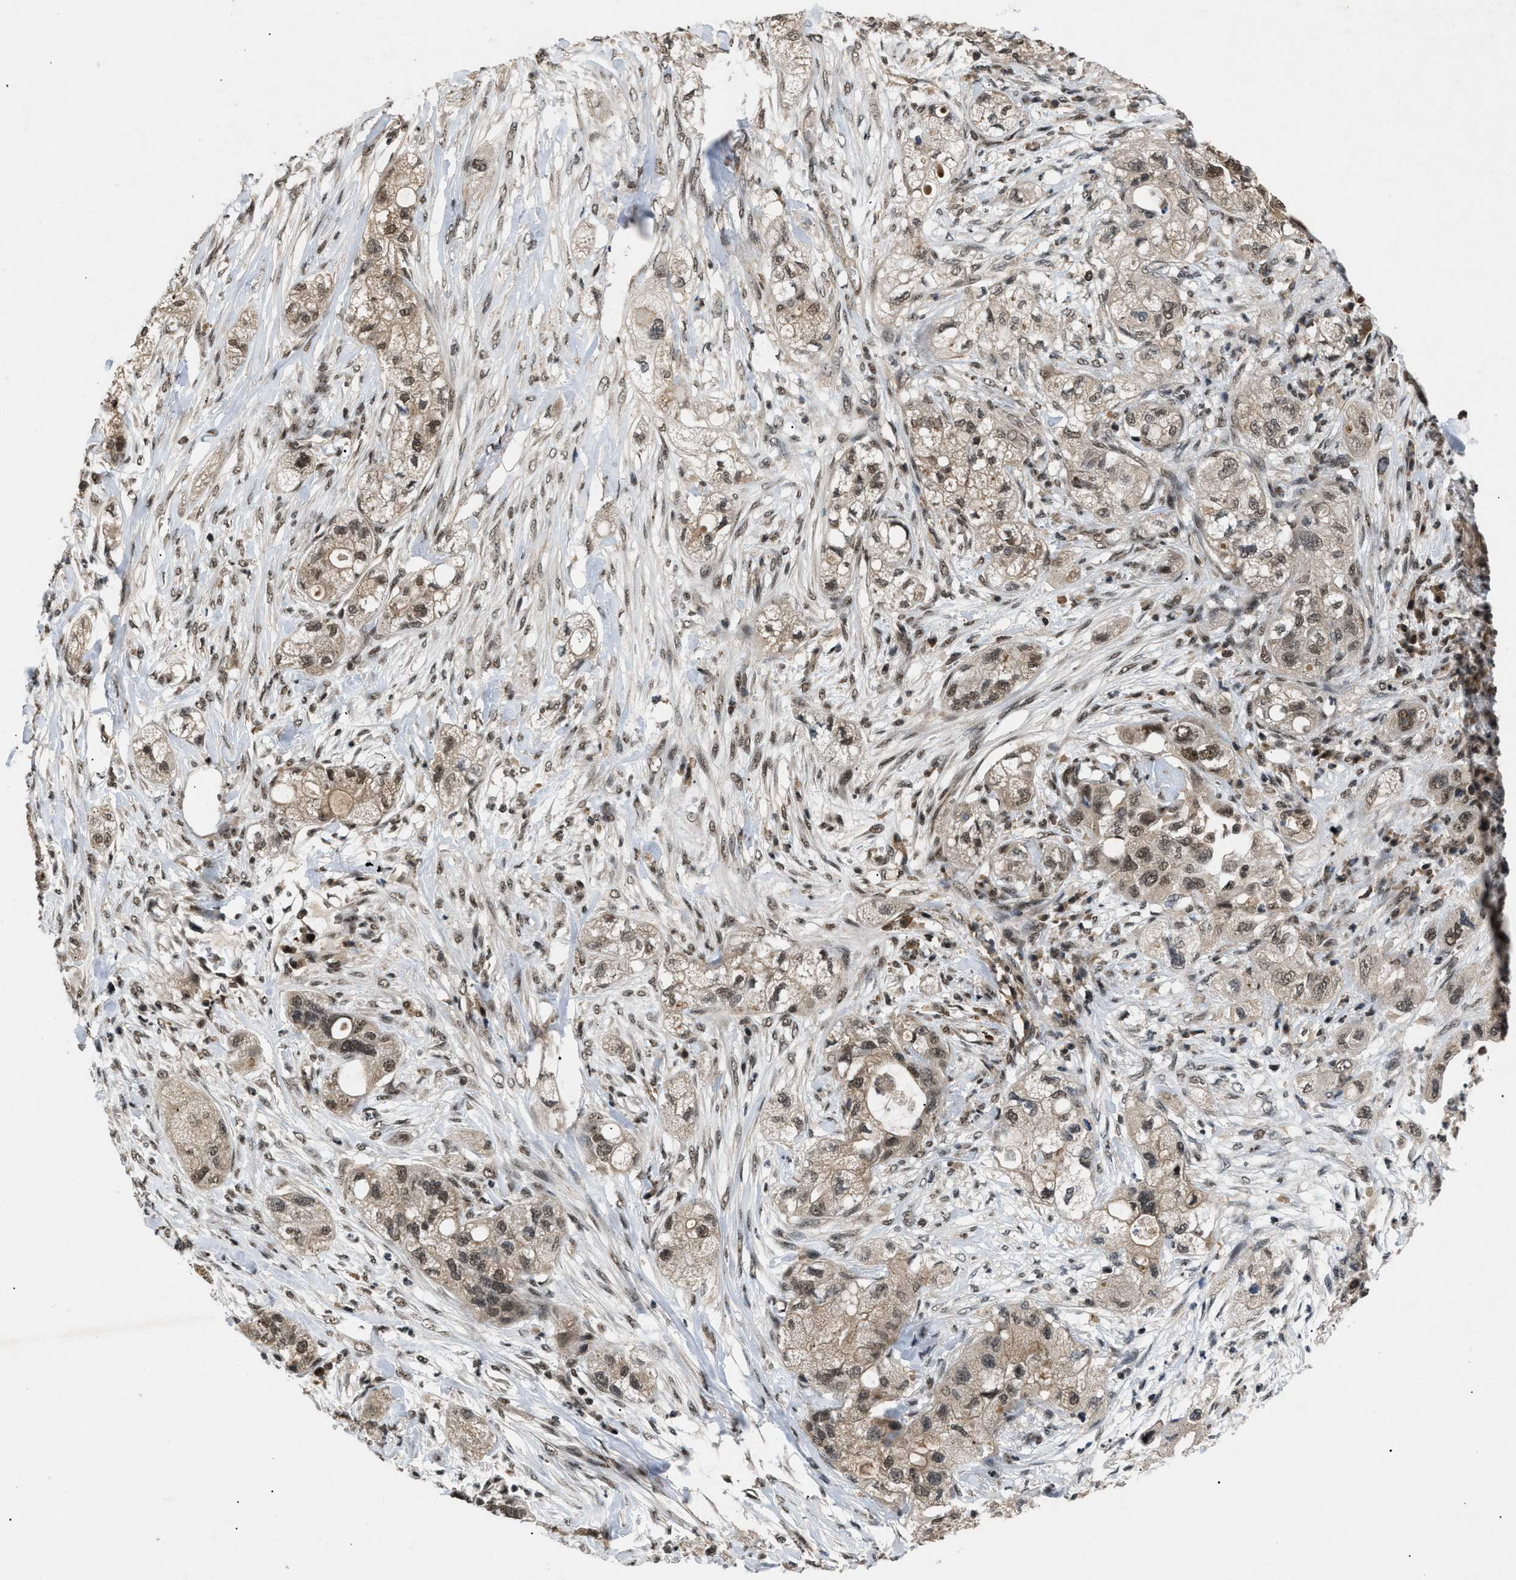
{"staining": {"intensity": "moderate", "quantity": ">75%", "location": "nuclear"}, "tissue": "pancreatic cancer", "cell_type": "Tumor cells", "image_type": "cancer", "snomed": [{"axis": "morphology", "description": "Adenocarcinoma, NOS"}, {"axis": "topography", "description": "Pancreas"}], "caption": "Human pancreatic cancer (adenocarcinoma) stained with a protein marker demonstrates moderate staining in tumor cells.", "gene": "RBM5", "patient": {"sex": "female", "age": 78}}